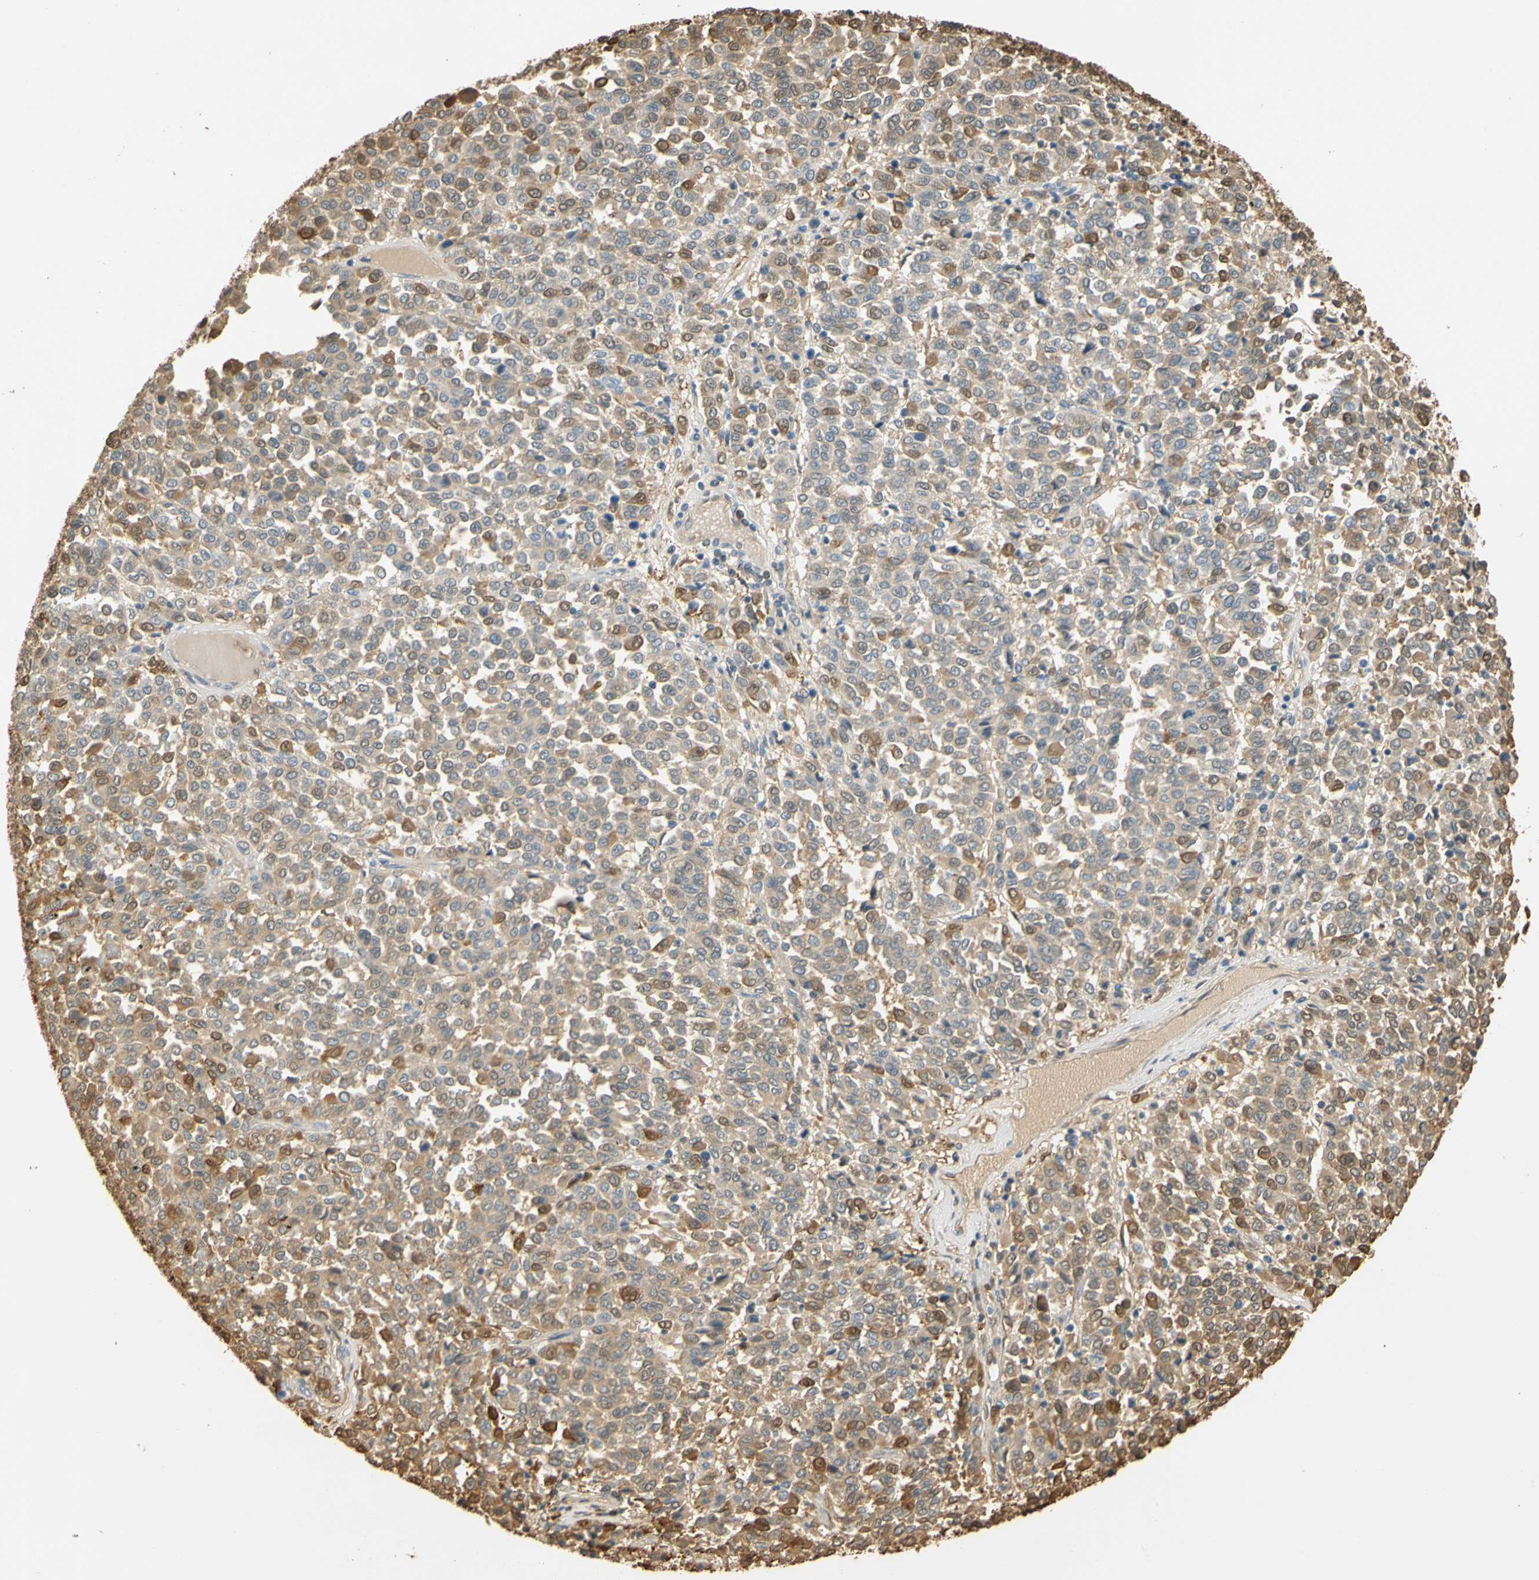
{"staining": {"intensity": "weak", "quantity": ">75%", "location": "cytoplasmic/membranous"}, "tissue": "melanoma", "cell_type": "Tumor cells", "image_type": "cancer", "snomed": [{"axis": "morphology", "description": "Malignant melanoma, Metastatic site"}, {"axis": "topography", "description": "Pancreas"}], "caption": "Weak cytoplasmic/membranous expression is identified in approximately >75% of tumor cells in melanoma. (Stains: DAB (3,3'-diaminobenzidine) in brown, nuclei in blue, Microscopy: brightfield microscopy at high magnification).", "gene": "S100A6", "patient": {"sex": "female", "age": 30}}